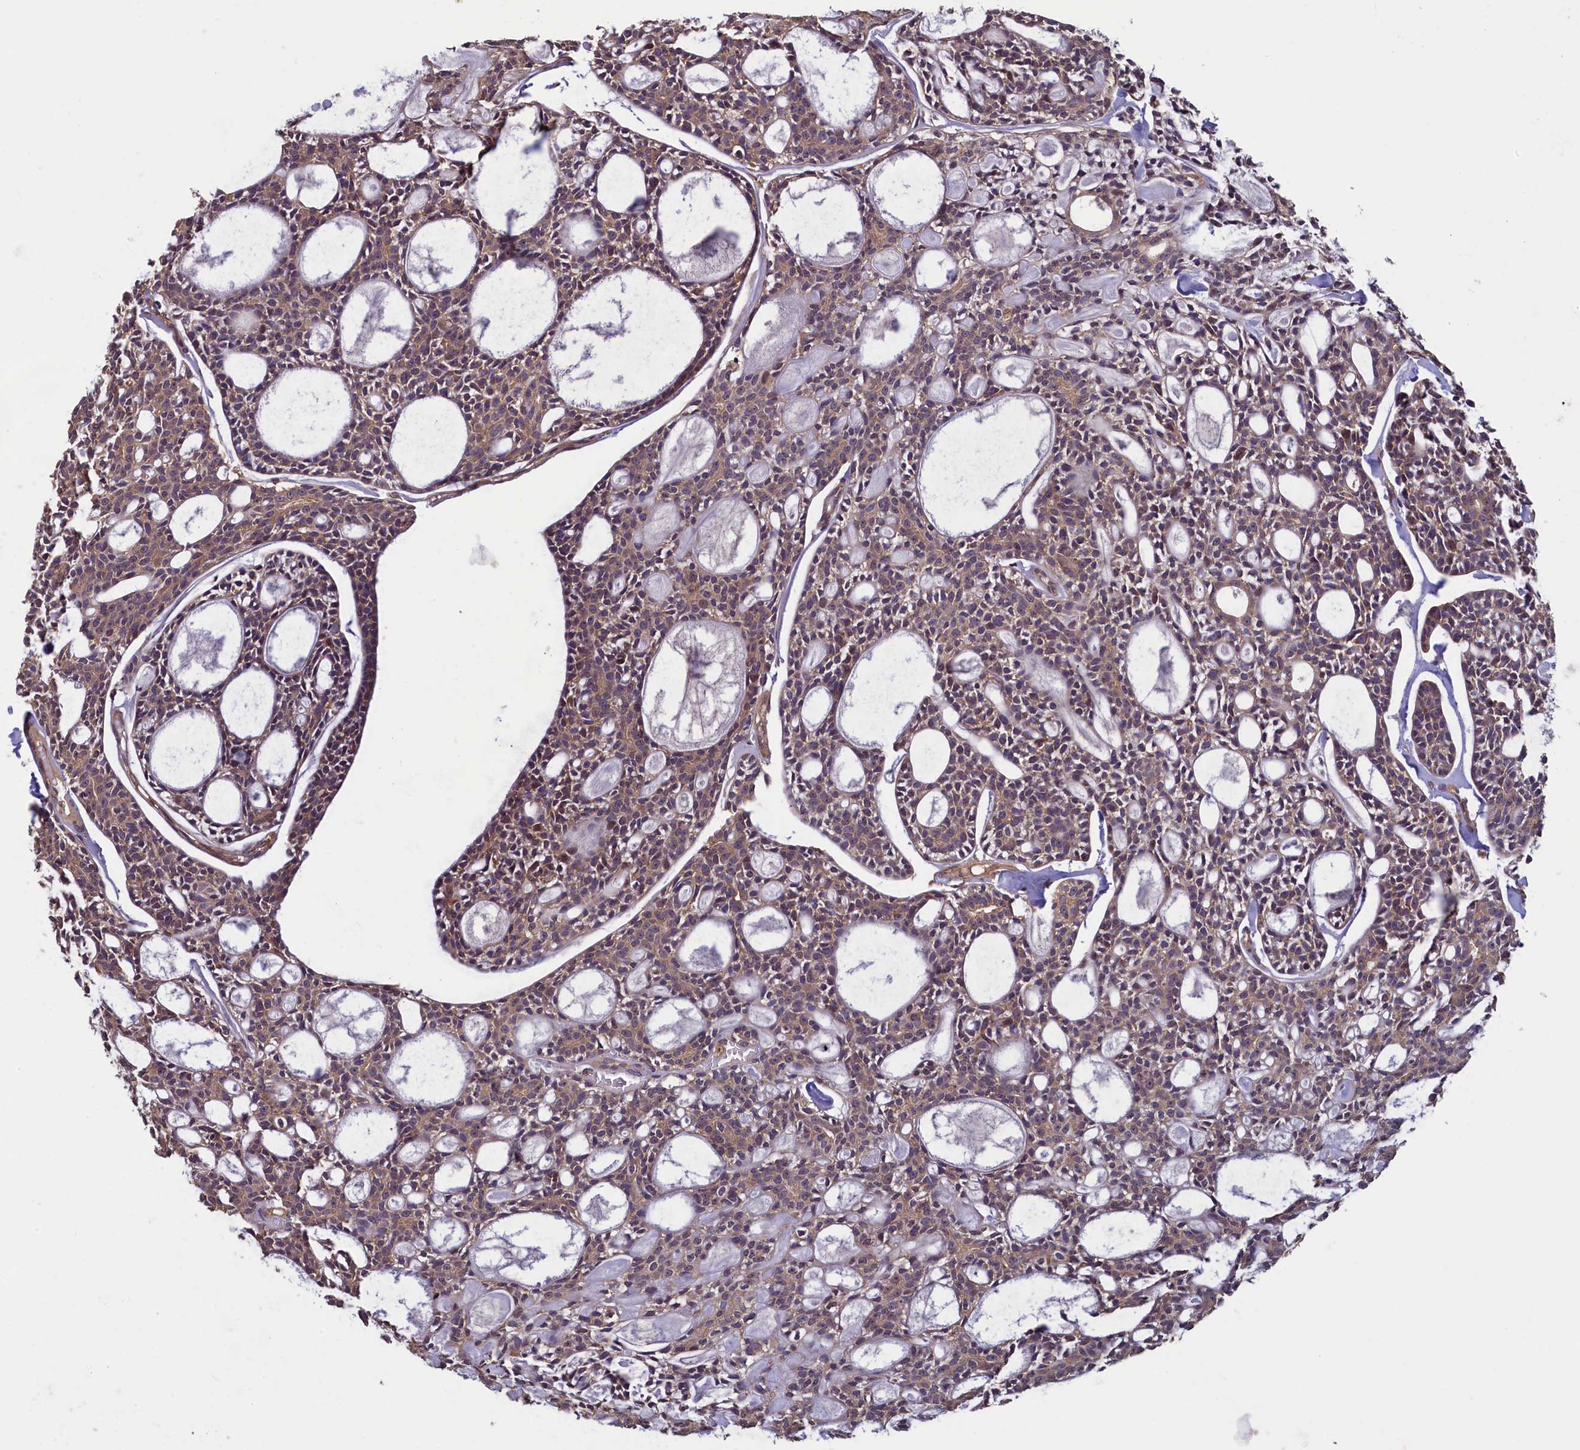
{"staining": {"intensity": "weak", "quantity": ">75%", "location": "cytoplasmic/membranous"}, "tissue": "head and neck cancer", "cell_type": "Tumor cells", "image_type": "cancer", "snomed": [{"axis": "morphology", "description": "Adenocarcinoma, NOS"}, {"axis": "topography", "description": "Salivary gland"}, {"axis": "topography", "description": "Head-Neck"}], "caption": "The photomicrograph displays immunohistochemical staining of head and neck cancer. There is weak cytoplasmic/membranous expression is identified in approximately >75% of tumor cells.", "gene": "NUDT6", "patient": {"sex": "male", "age": 55}}